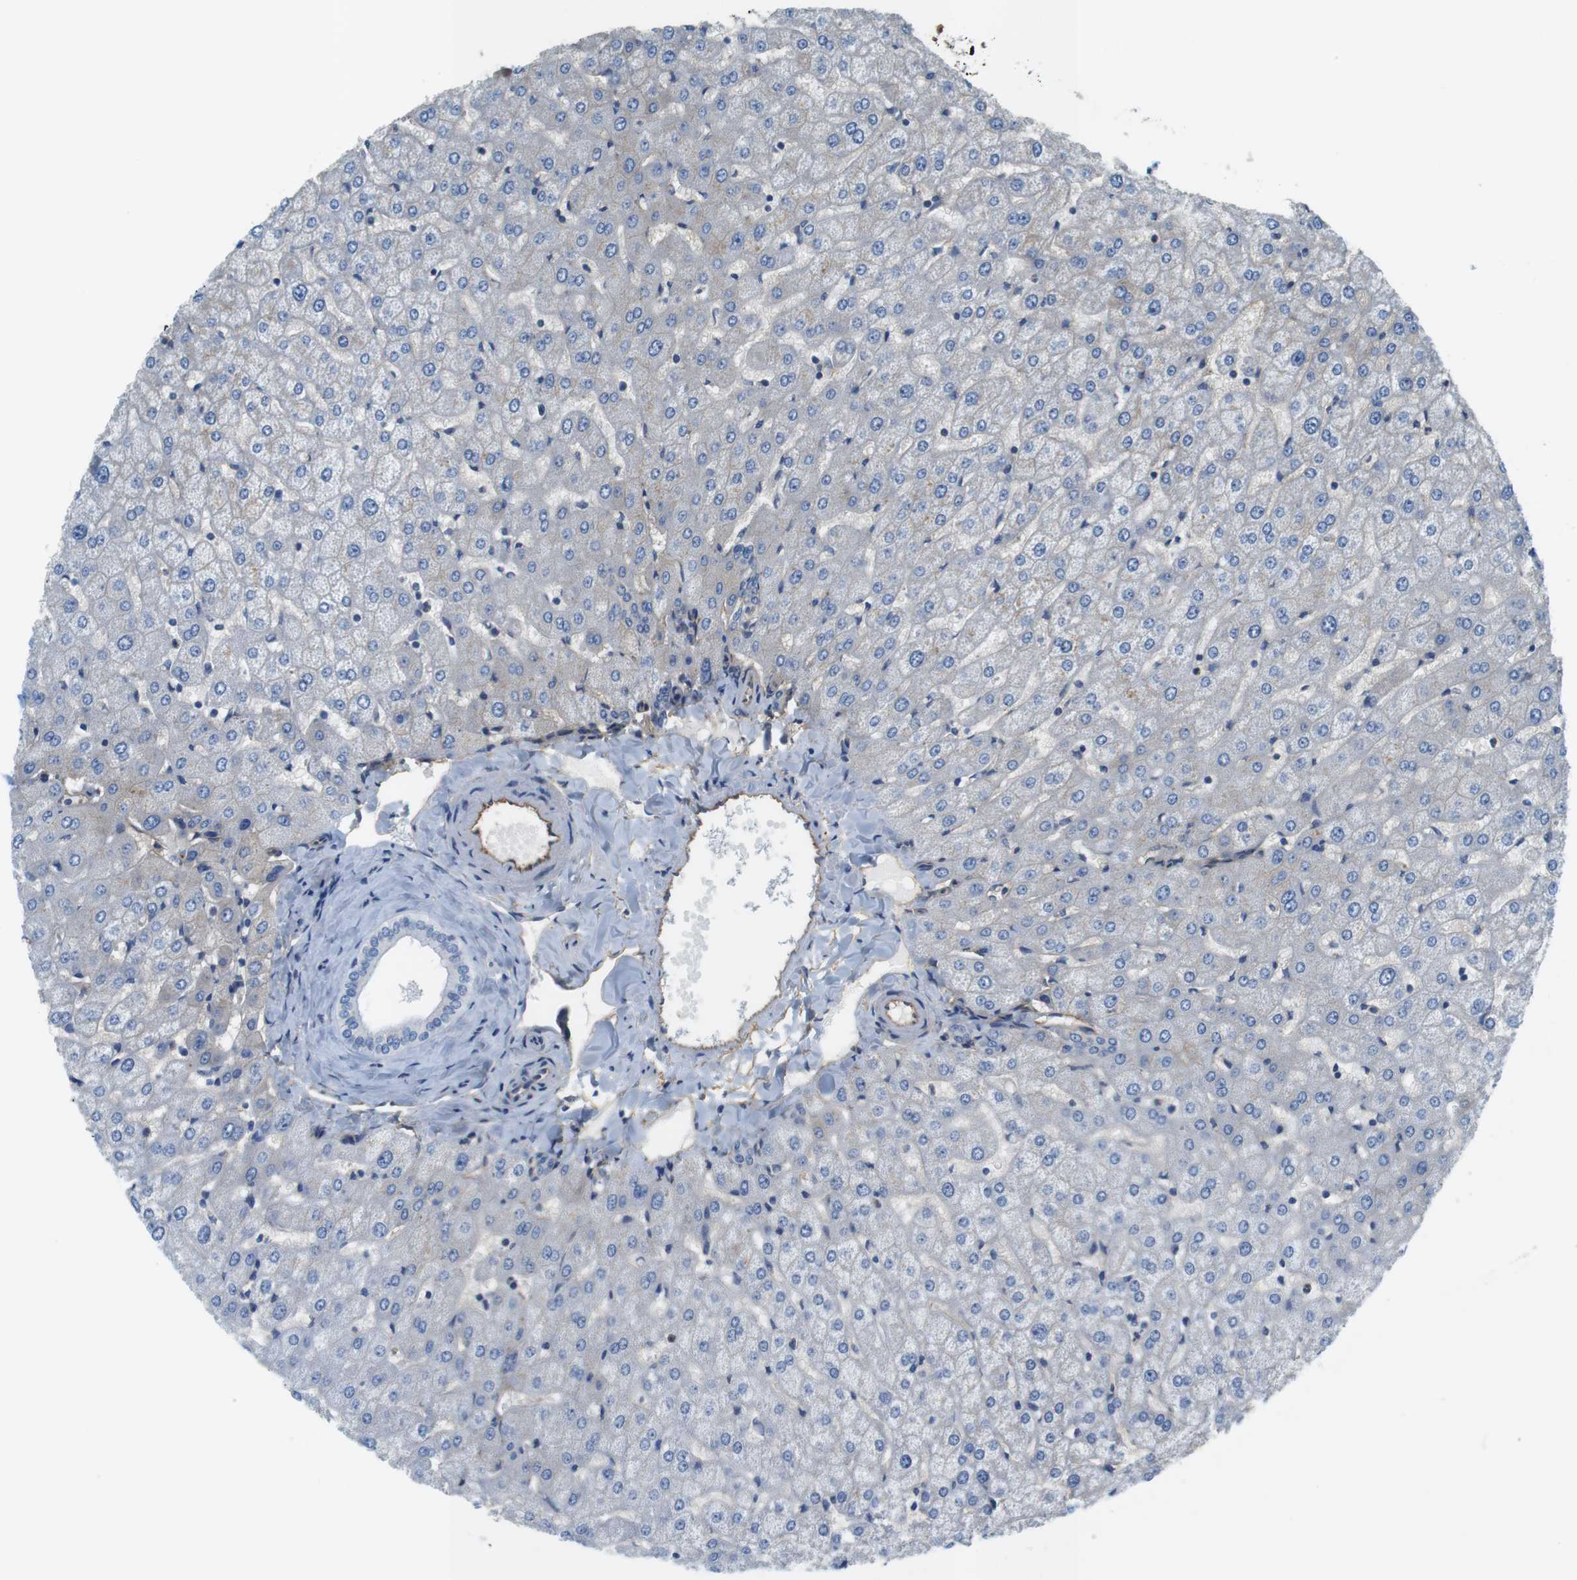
{"staining": {"intensity": "negative", "quantity": "none", "location": "none"}, "tissue": "liver", "cell_type": "Cholangiocytes", "image_type": "normal", "snomed": [{"axis": "morphology", "description": "Normal tissue, NOS"}, {"axis": "morphology", "description": "Fibrosis, NOS"}, {"axis": "topography", "description": "Liver"}], "caption": "An immunohistochemistry (IHC) photomicrograph of normal liver is shown. There is no staining in cholangiocytes of liver. (DAB (3,3'-diaminobenzidine) immunohistochemistry (IHC) visualized using brightfield microscopy, high magnification).", "gene": "EMP2", "patient": {"sex": "female", "age": 29}}